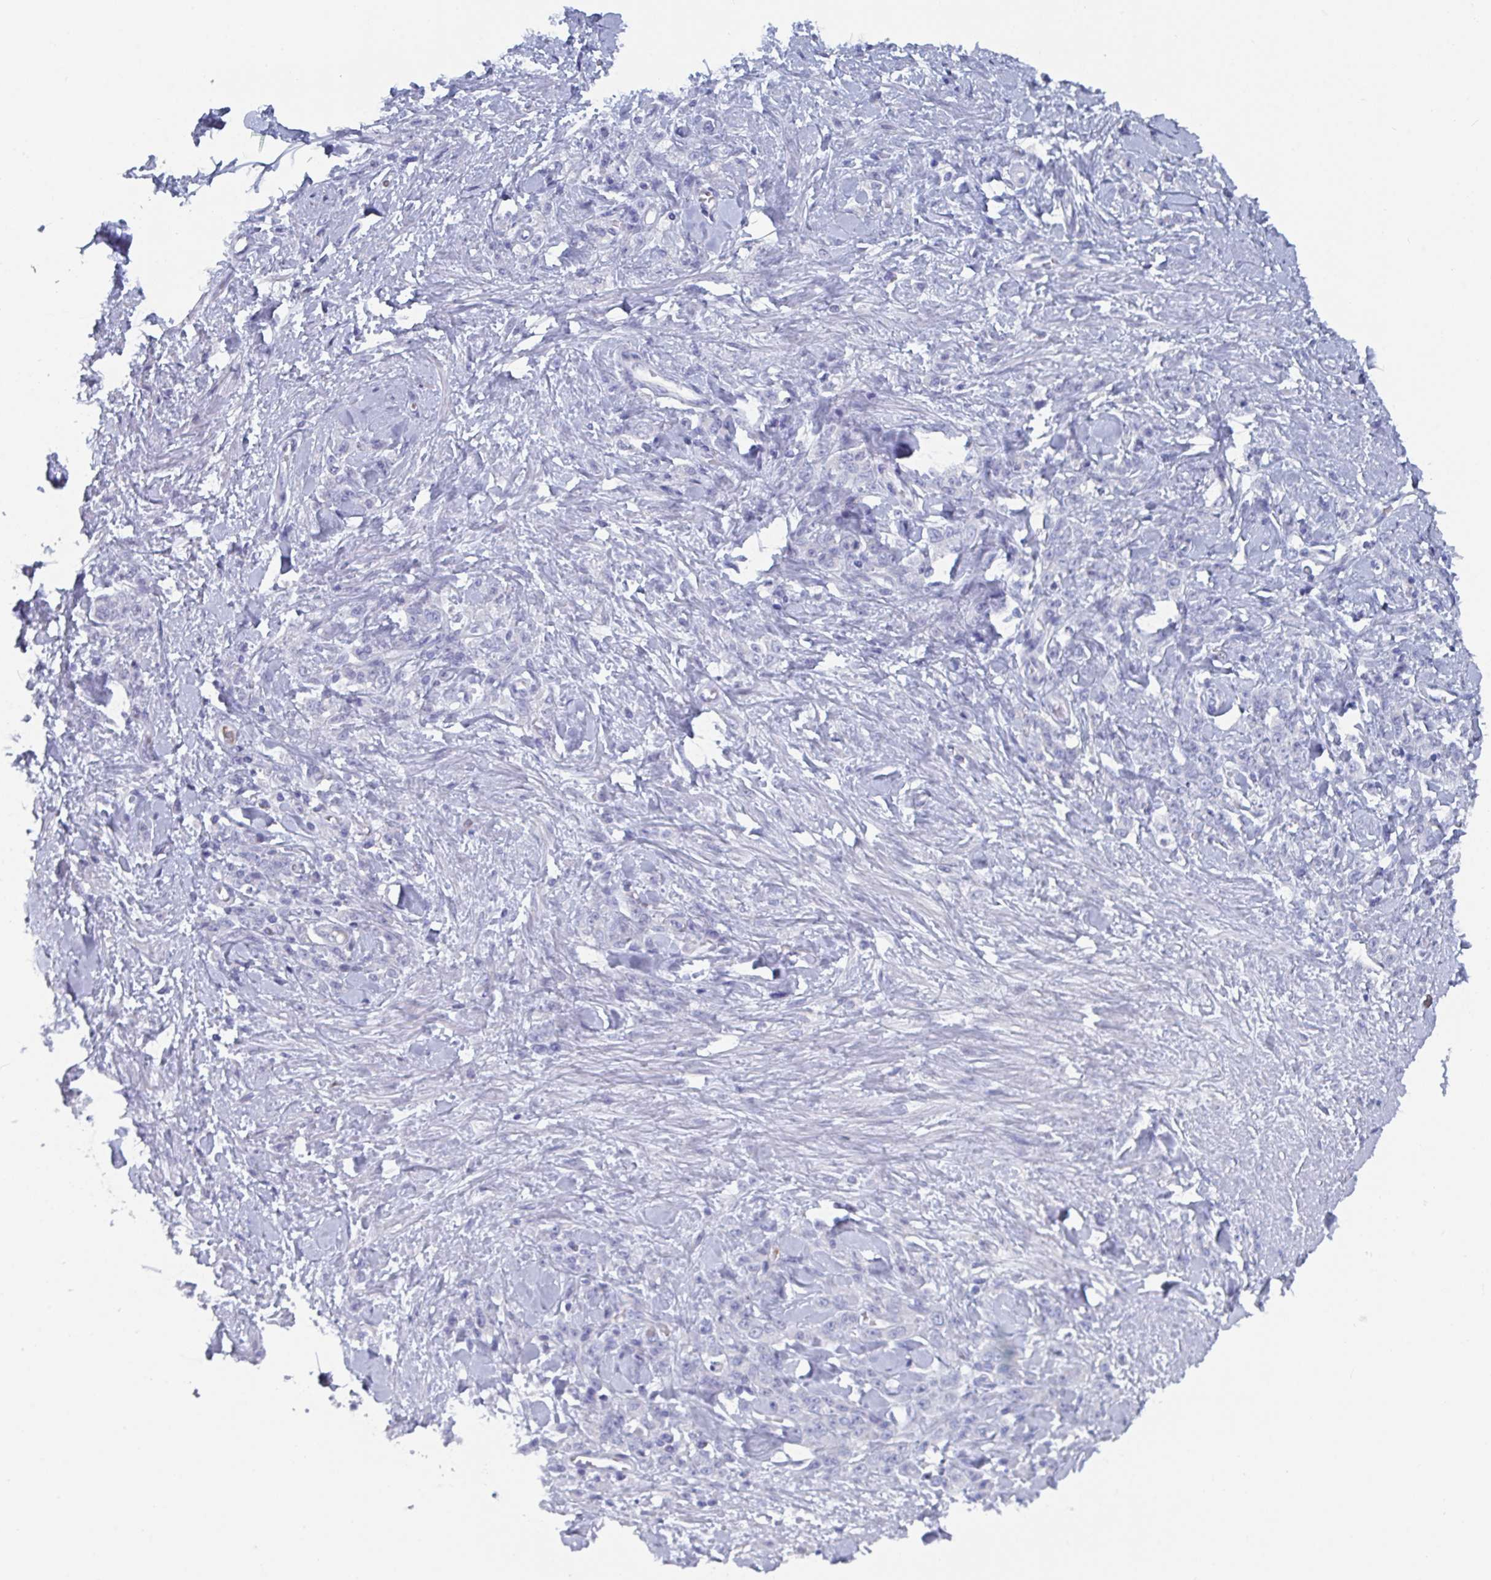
{"staining": {"intensity": "negative", "quantity": "none", "location": "none"}, "tissue": "stomach cancer", "cell_type": "Tumor cells", "image_type": "cancer", "snomed": [{"axis": "morphology", "description": "Normal tissue, NOS"}, {"axis": "morphology", "description": "Adenocarcinoma, NOS"}, {"axis": "topography", "description": "Stomach"}], "caption": "Tumor cells are negative for protein expression in human stomach cancer (adenocarcinoma).", "gene": "NT5C3B", "patient": {"sex": "male", "age": 82}}